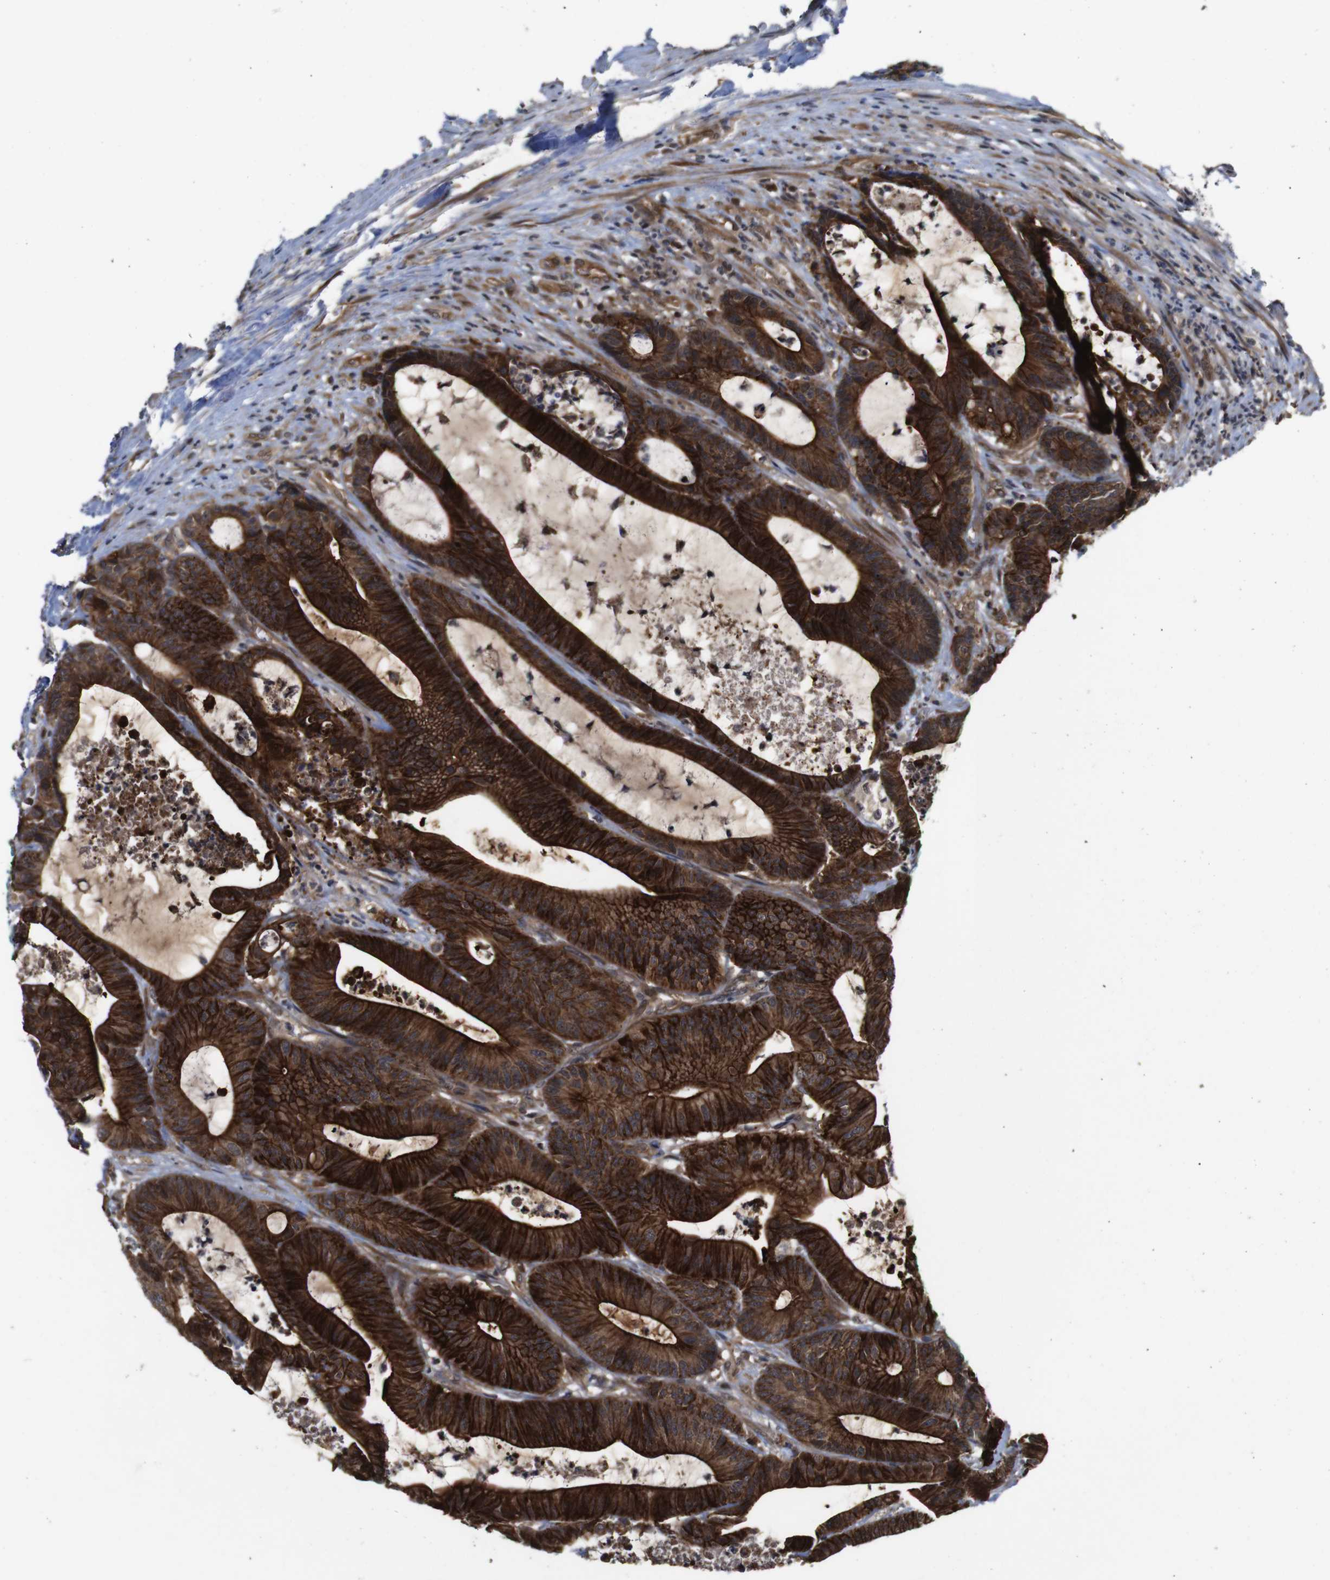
{"staining": {"intensity": "strong", "quantity": ">75%", "location": "cytoplasmic/membranous"}, "tissue": "colorectal cancer", "cell_type": "Tumor cells", "image_type": "cancer", "snomed": [{"axis": "morphology", "description": "Adenocarcinoma, NOS"}, {"axis": "topography", "description": "Colon"}], "caption": "Immunohistochemical staining of human colorectal cancer reveals high levels of strong cytoplasmic/membranous staining in approximately >75% of tumor cells. Immunohistochemistry (ihc) stains the protein of interest in brown and the nuclei are stained blue.", "gene": "NANOS1", "patient": {"sex": "female", "age": 84}}